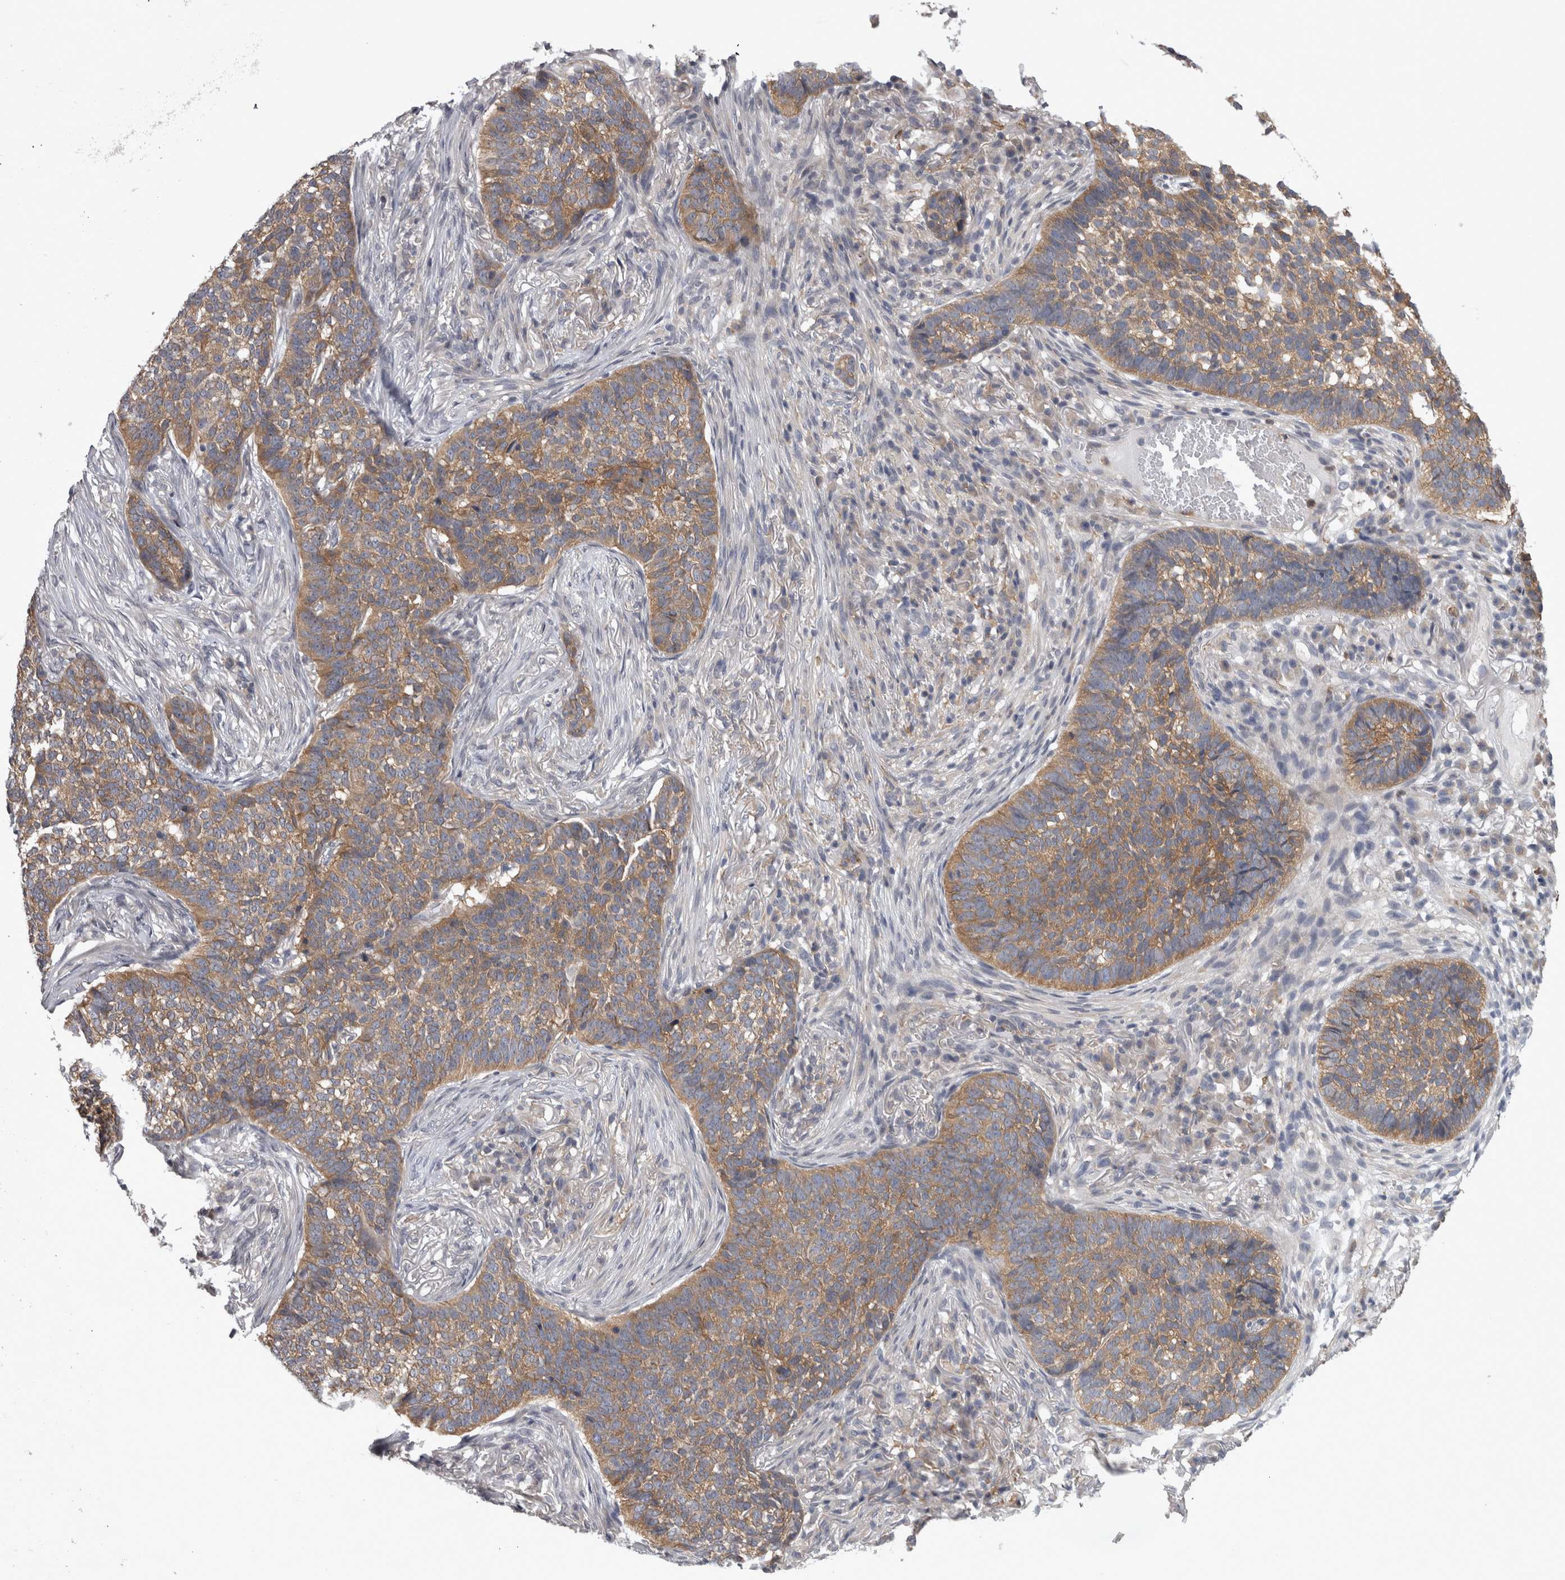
{"staining": {"intensity": "moderate", "quantity": ">75%", "location": "cytoplasmic/membranous"}, "tissue": "skin cancer", "cell_type": "Tumor cells", "image_type": "cancer", "snomed": [{"axis": "morphology", "description": "Basal cell carcinoma"}, {"axis": "topography", "description": "Skin"}], "caption": "IHC image of human skin cancer stained for a protein (brown), which displays medium levels of moderate cytoplasmic/membranous staining in about >75% of tumor cells.", "gene": "PRKCI", "patient": {"sex": "male", "age": 85}}